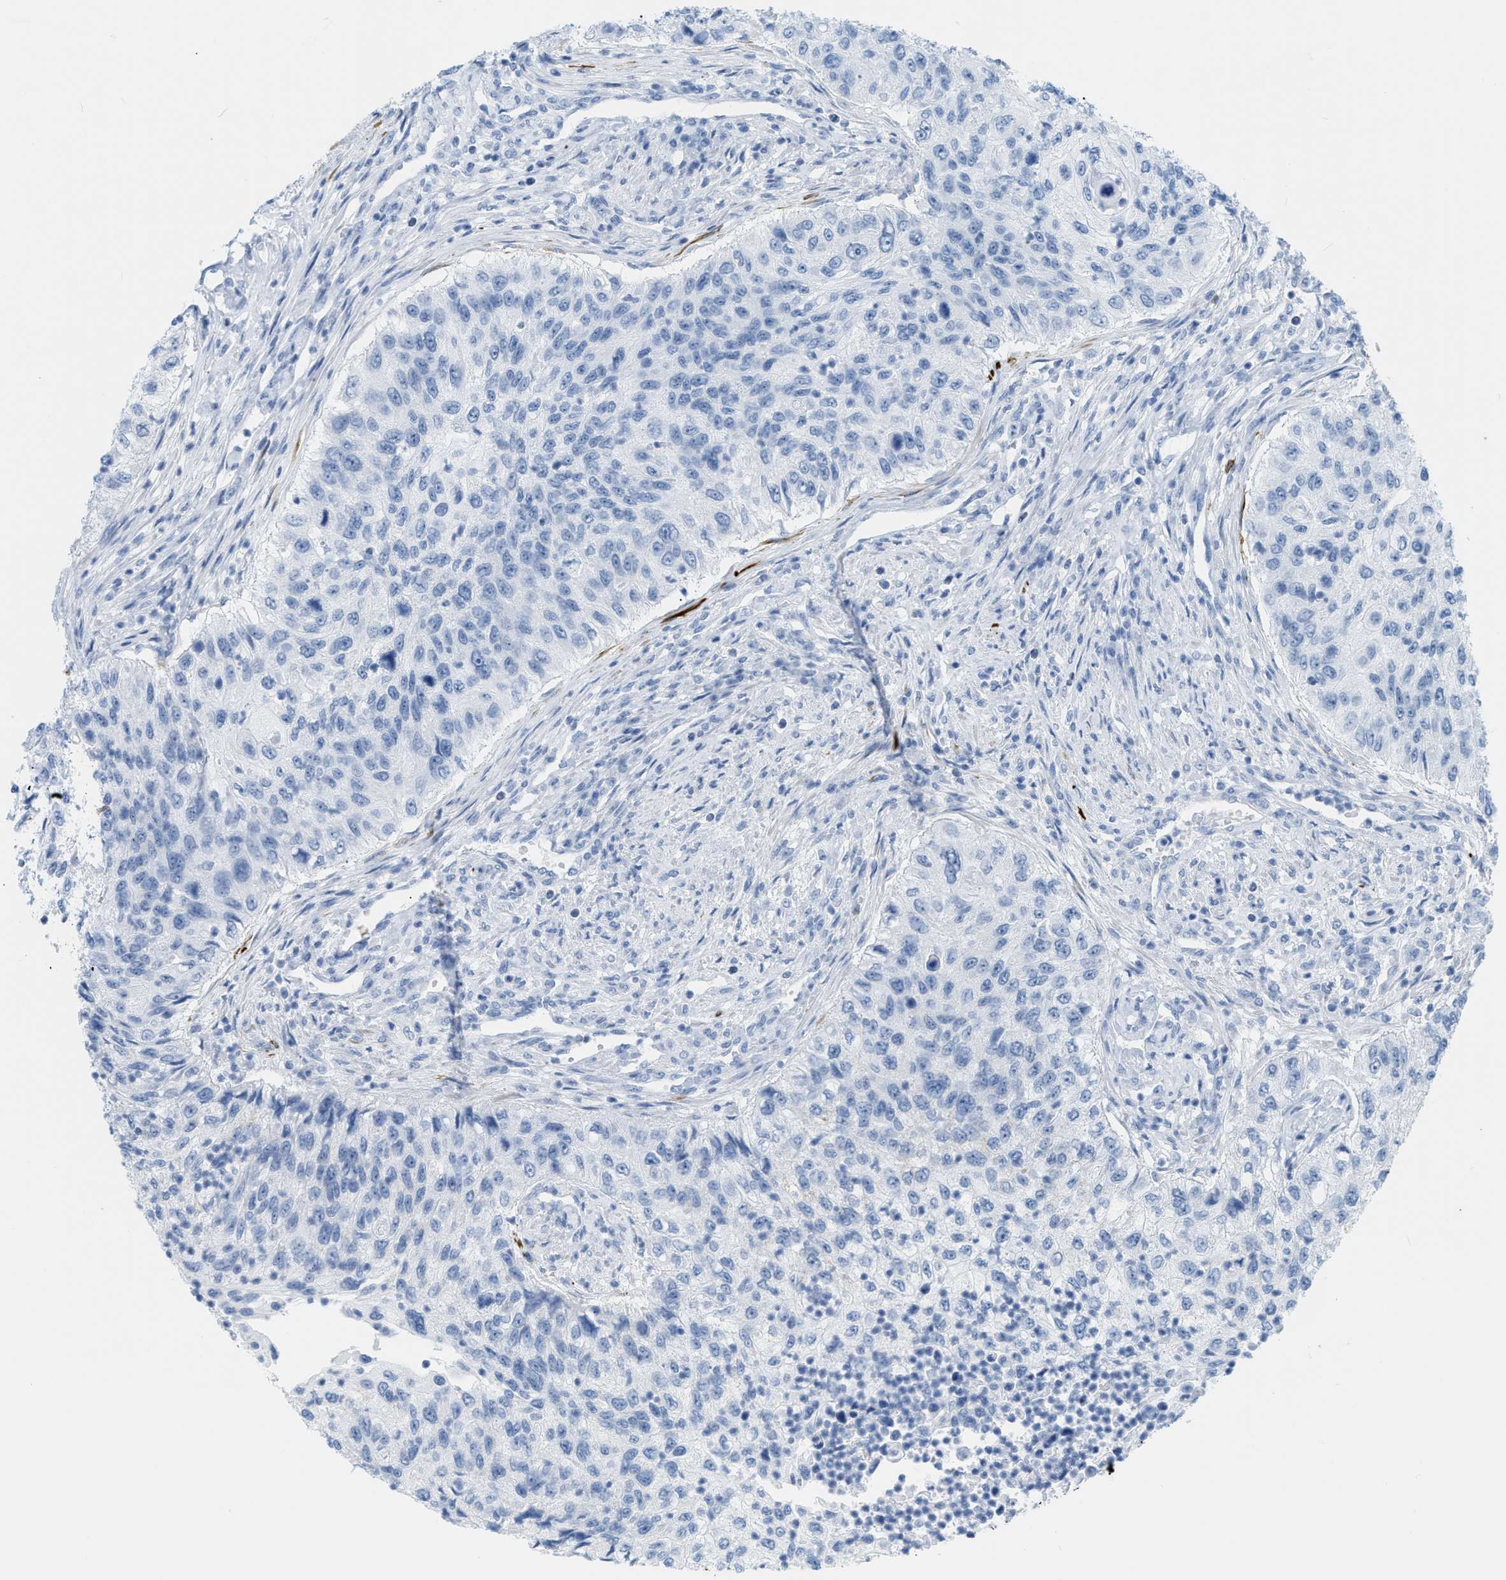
{"staining": {"intensity": "negative", "quantity": "none", "location": "none"}, "tissue": "urothelial cancer", "cell_type": "Tumor cells", "image_type": "cancer", "snomed": [{"axis": "morphology", "description": "Urothelial carcinoma, High grade"}, {"axis": "topography", "description": "Urinary bladder"}], "caption": "Tumor cells are negative for brown protein staining in urothelial cancer. (Stains: DAB immunohistochemistry (IHC) with hematoxylin counter stain, Microscopy: brightfield microscopy at high magnification).", "gene": "DES", "patient": {"sex": "female", "age": 60}}